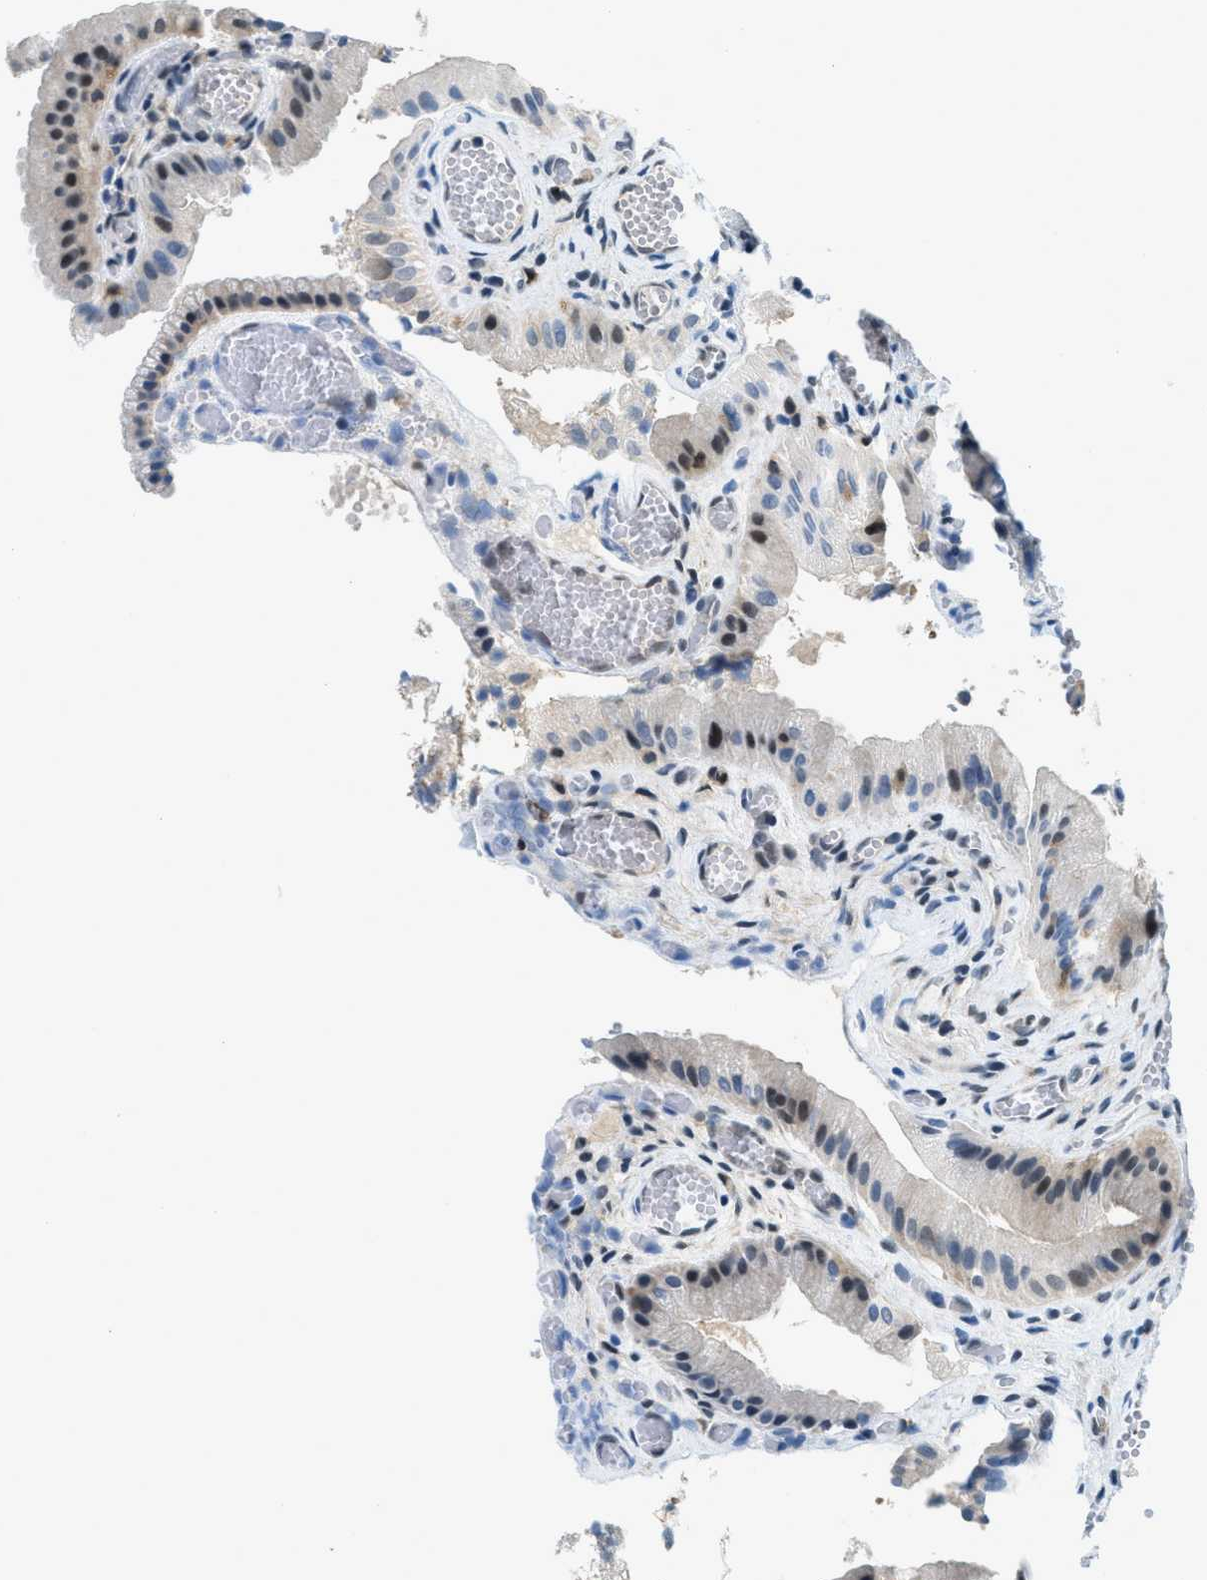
{"staining": {"intensity": "moderate", "quantity": "25%-75%", "location": "nuclear"}, "tissue": "gallbladder", "cell_type": "Glandular cells", "image_type": "normal", "snomed": [{"axis": "morphology", "description": "Normal tissue, NOS"}, {"axis": "topography", "description": "Gallbladder"}], "caption": "IHC photomicrograph of unremarkable gallbladder: gallbladder stained using immunohistochemistry (IHC) exhibits medium levels of moderate protein expression localized specifically in the nuclear of glandular cells, appearing as a nuclear brown color.", "gene": "OGFR", "patient": {"sex": "male", "age": 49}}